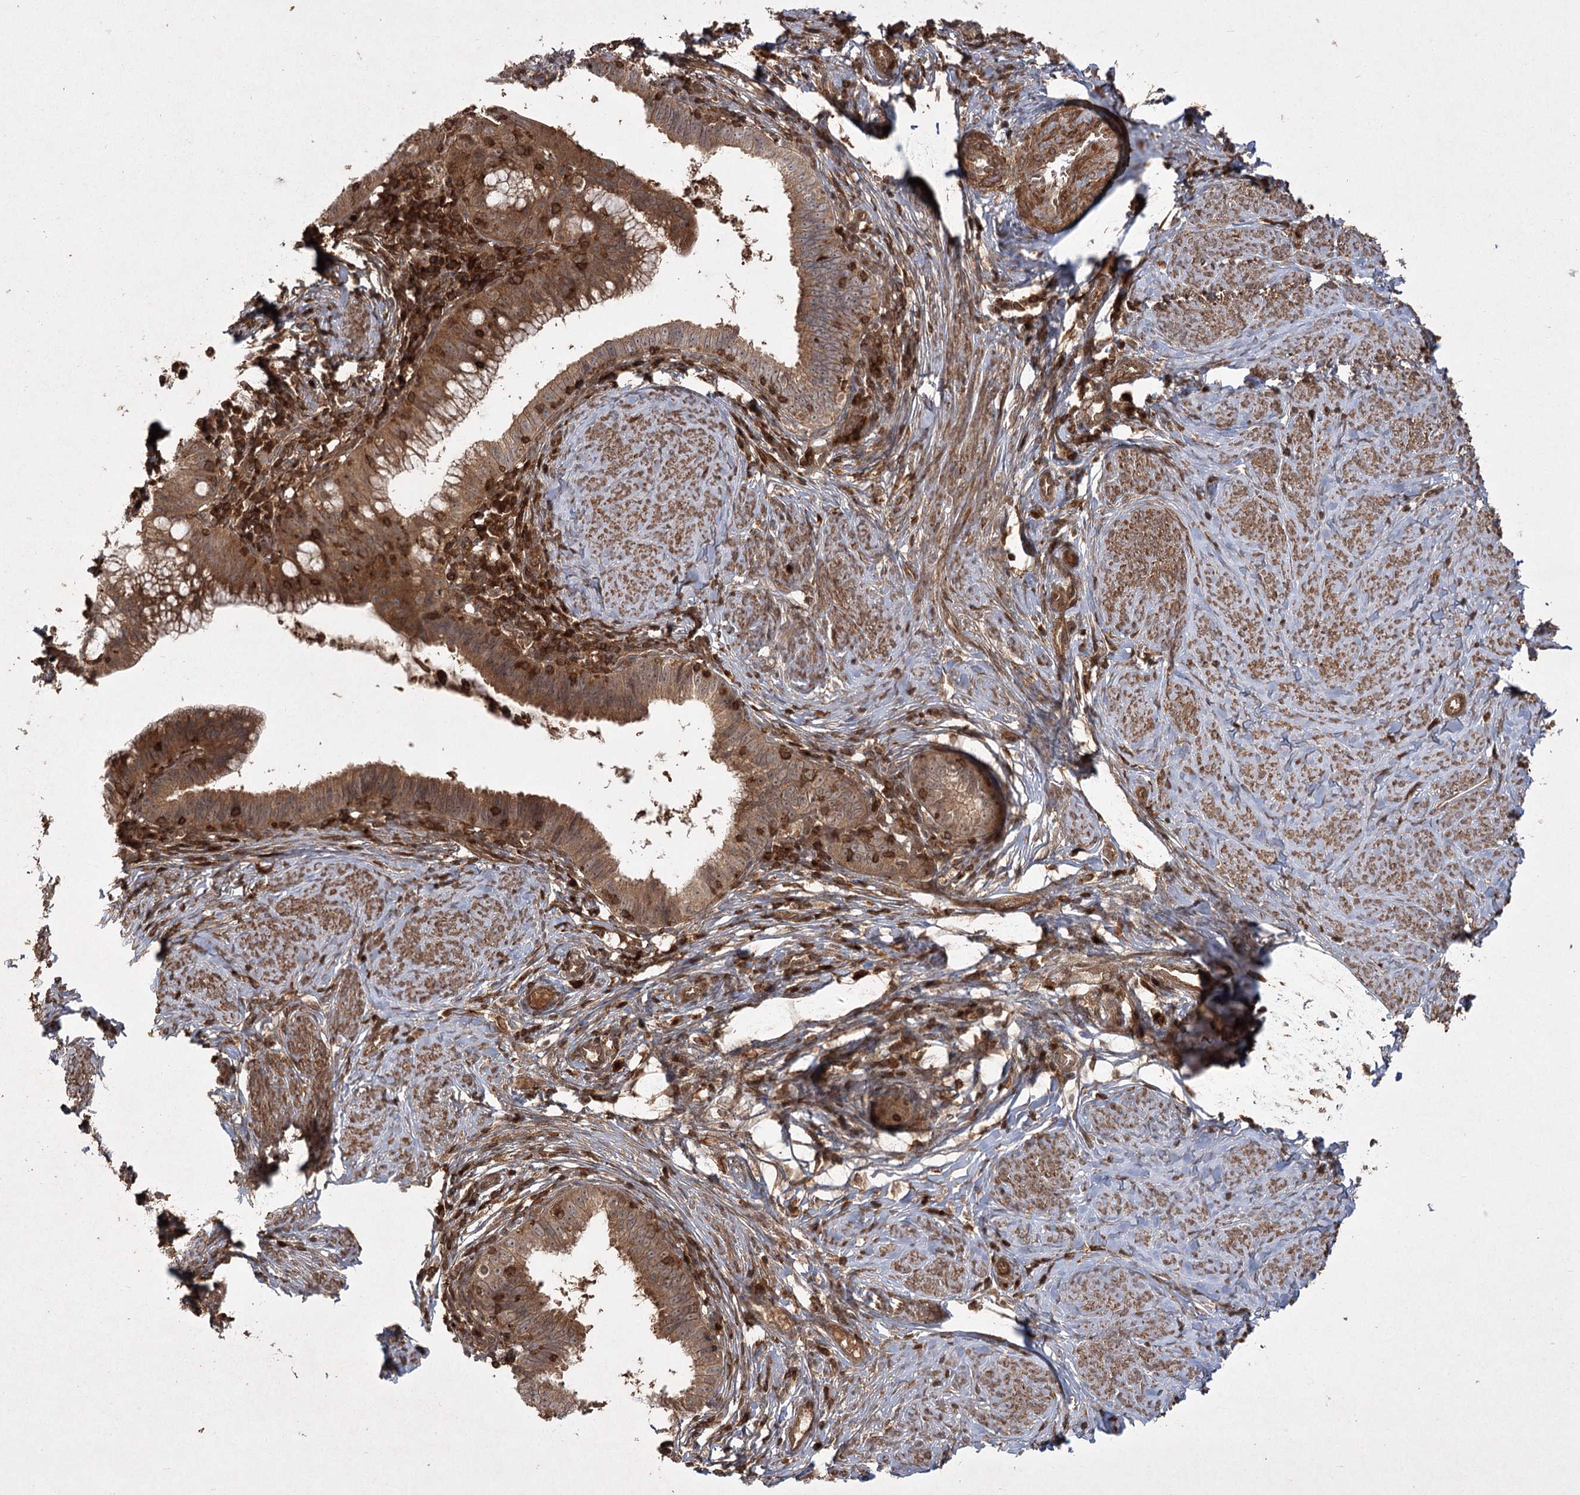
{"staining": {"intensity": "moderate", "quantity": ">75%", "location": "cytoplasmic/membranous"}, "tissue": "cervical cancer", "cell_type": "Tumor cells", "image_type": "cancer", "snomed": [{"axis": "morphology", "description": "Adenocarcinoma, NOS"}, {"axis": "topography", "description": "Cervix"}], "caption": "Cervical cancer stained for a protein shows moderate cytoplasmic/membranous positivity in tumor cells. (DAB (3,3'-diaminobenzidine) = brown stain, brightfield microscopy at high magnification).", "gene": "MDFIC", "patient": {"sex": "female", "age": 36}}